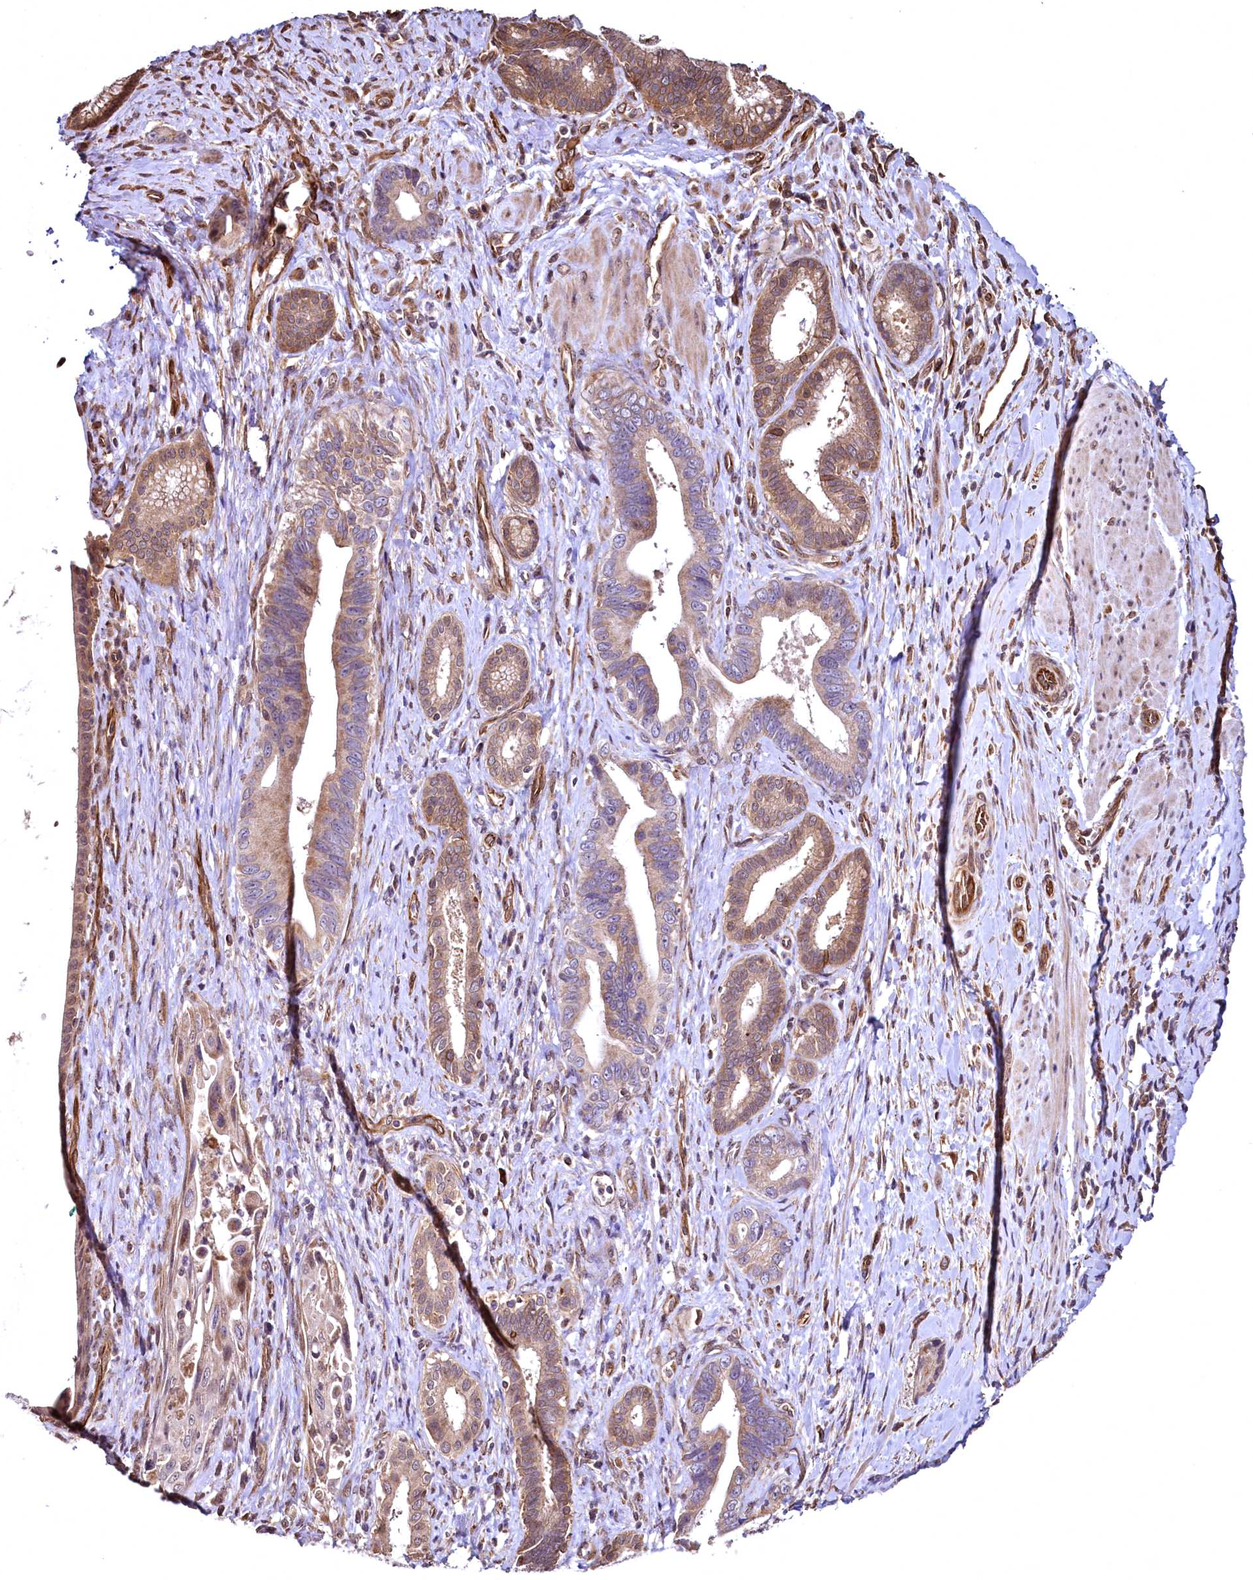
{"staining": {"intensity": "moderate", "quantity": "25%-75%", "location": "cytoplasmic/membranous"}, "tissue": "pancreatic cancer", "cell_type": "Tumor cells", "image_type": "cancer", "snomed": [{"axis": "morphology", "description": "Adenocarcinoma, NOS"}, {"axis": "topography", "description": "Pancreas"}], "caption": "Pancreatic cancer (adenocarcinoma) was stained to show a protein in brown. There is medium levels of moderate cytoplasmic/membranous staining in approximately 25%-75% of tumor cells. (DAB (3,3'-diaminobenzidine) IHC, brown staining for protein, blue staining for nuclei).", "gene": "TBCEL", "patient": {"sex": "female", "age": 55}}